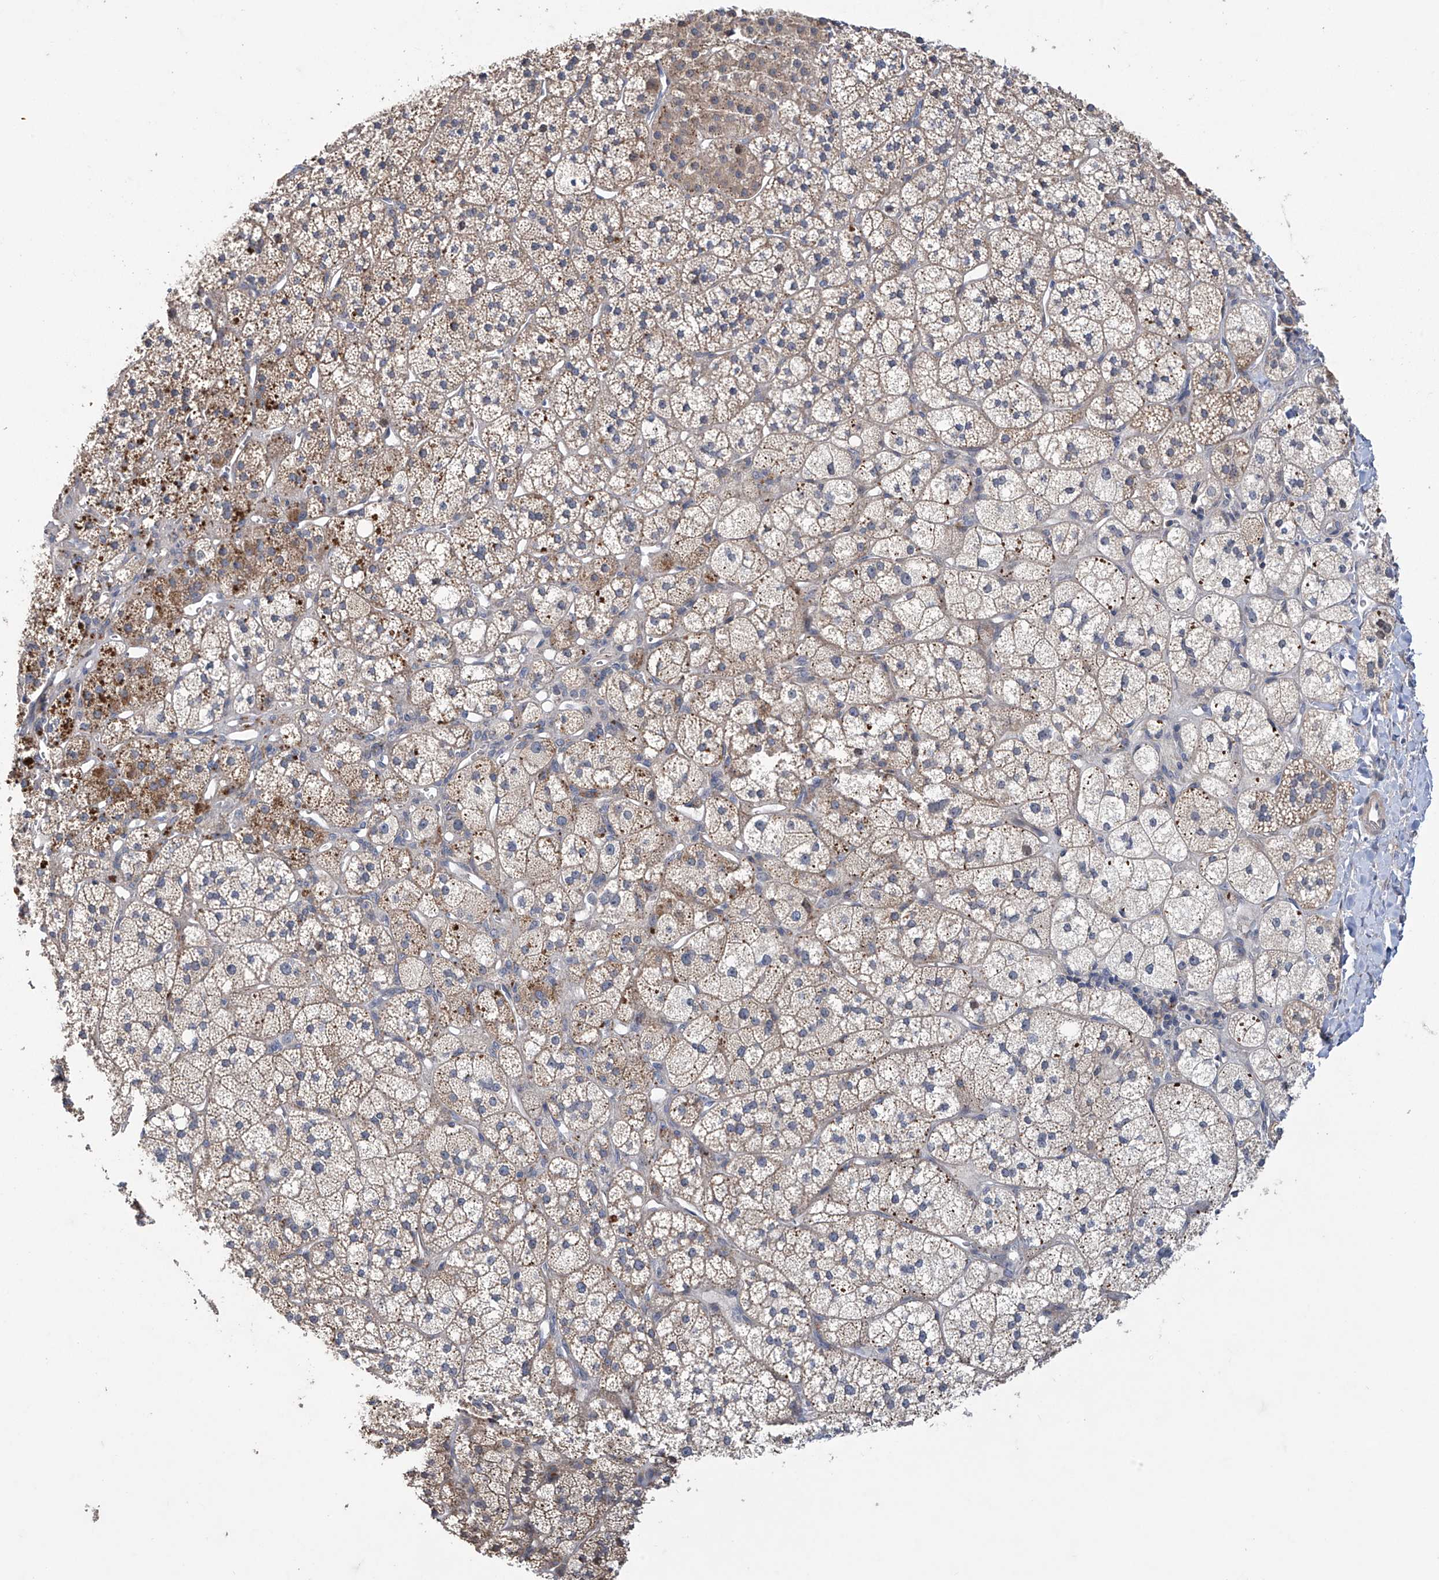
{"staining": {"intensity": "moderate", "quantity": "25%-75%", "location": "cytoplasmic/membranous"}, "tissue": "adrenal gland", "cell_type": "Glandular cells", "image_type": "normal", "snomed": [{"axis": "morphology", "description": "Normal tissue, NOS"}, {"axis": "topography", "description": "Adrenal gland"}], "caption": "Glandular cells show moderate cytoplasmic/membranous expression in approximately 25%-75% of cells in benign adrenal gland. (brown staining indicates protein expression, while blue staining denotes nuclei).", "gene": "TRIM60", "patient": {"sex": "male", "age": 61}}